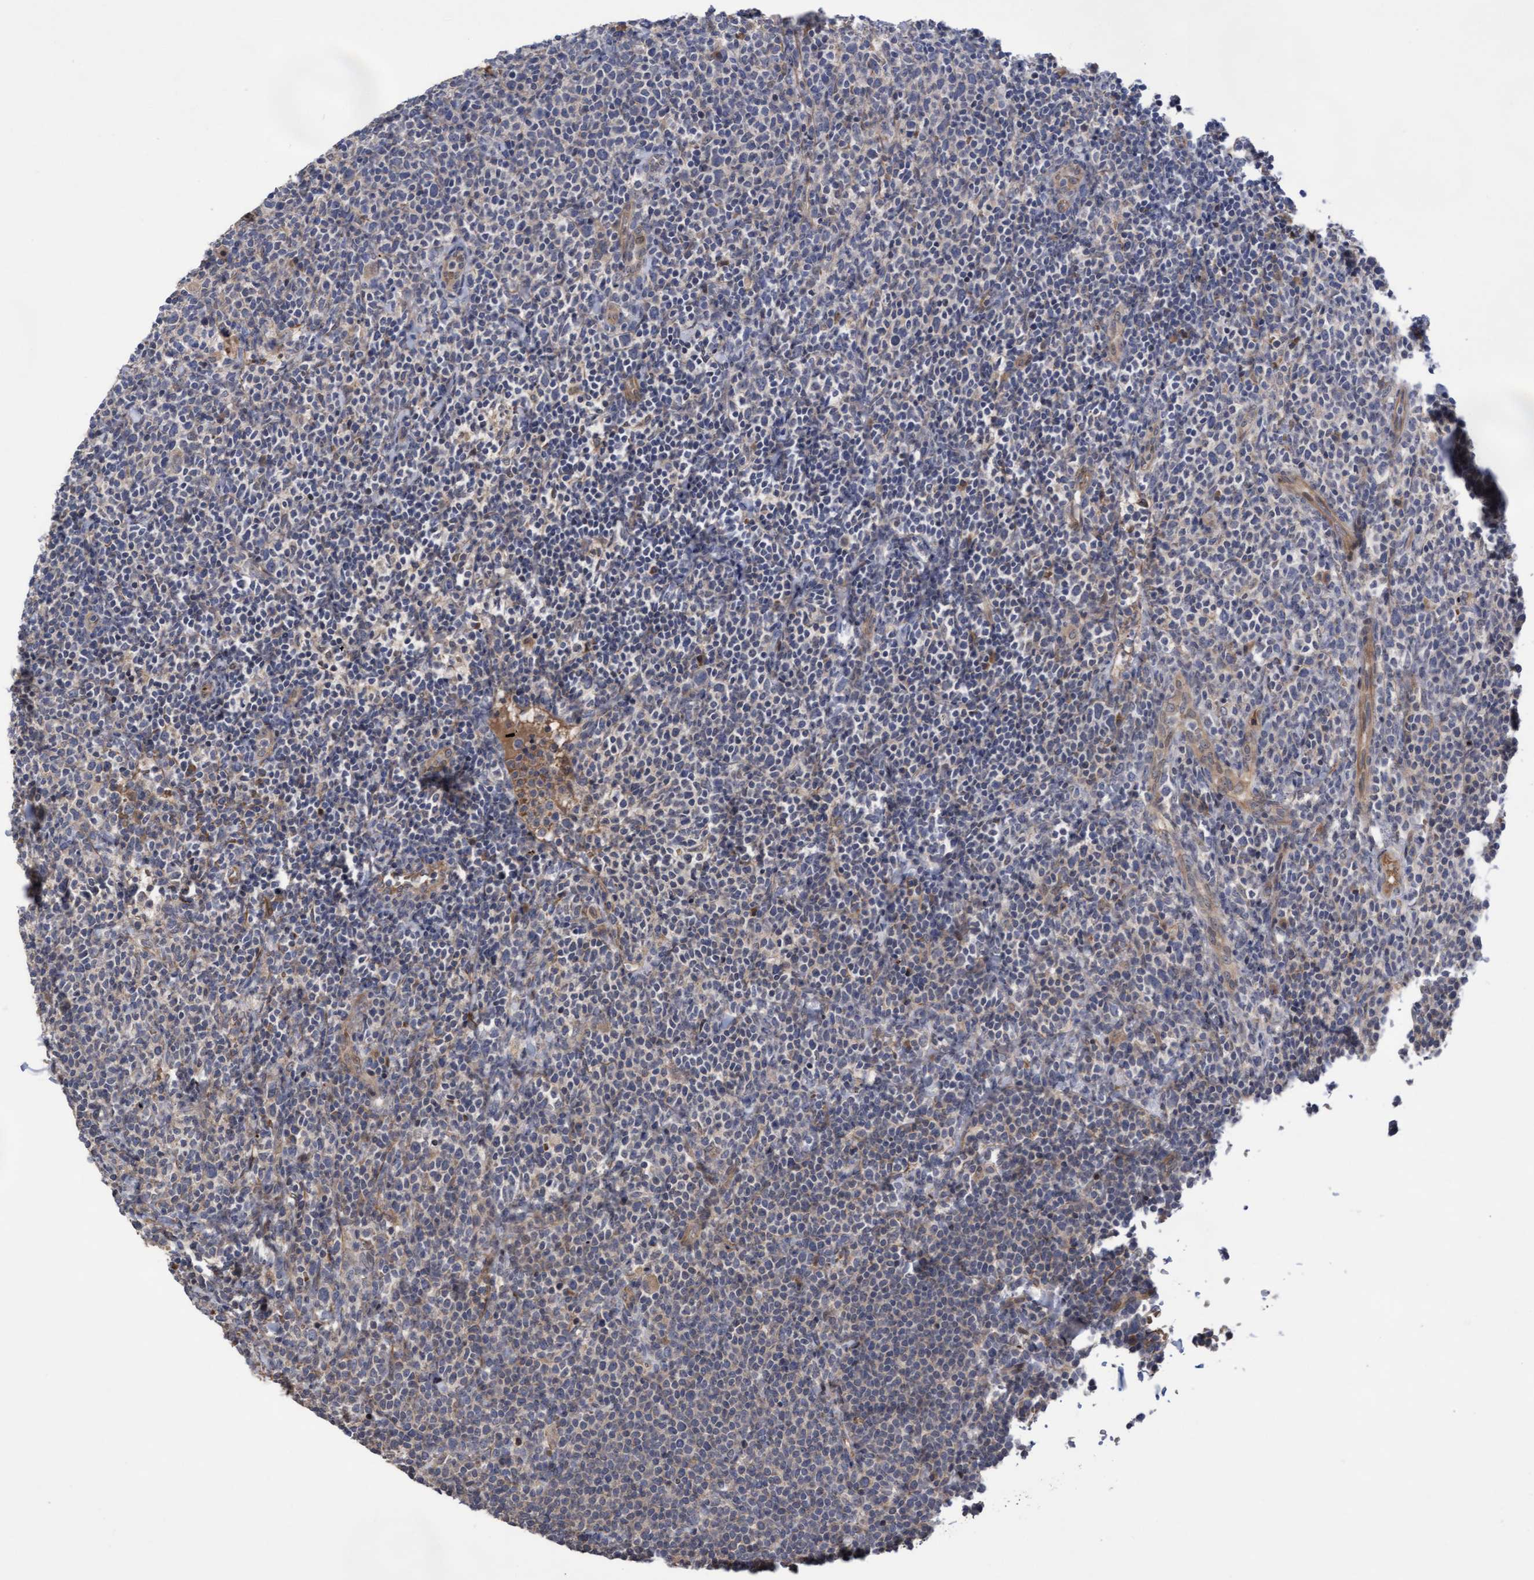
{"staining": {"intensity": "negative", "quantity": "none", "location": "none"}, "tissue": "lymphoma", "cell_type": "Tumor cells", "image_type": "cancer", "snomed": [{"axis": "morphology", "description": "Malignant lymphoma, non-Hodgkin's type, High grade"}, {"axis": "topography", "description": "Lymph node"}], "caption": "Immunohistochemistry of lymphoma shows no staining in tumor cells.", "gene": "COBL", "patient": {"sex": "male", "age": 61}}